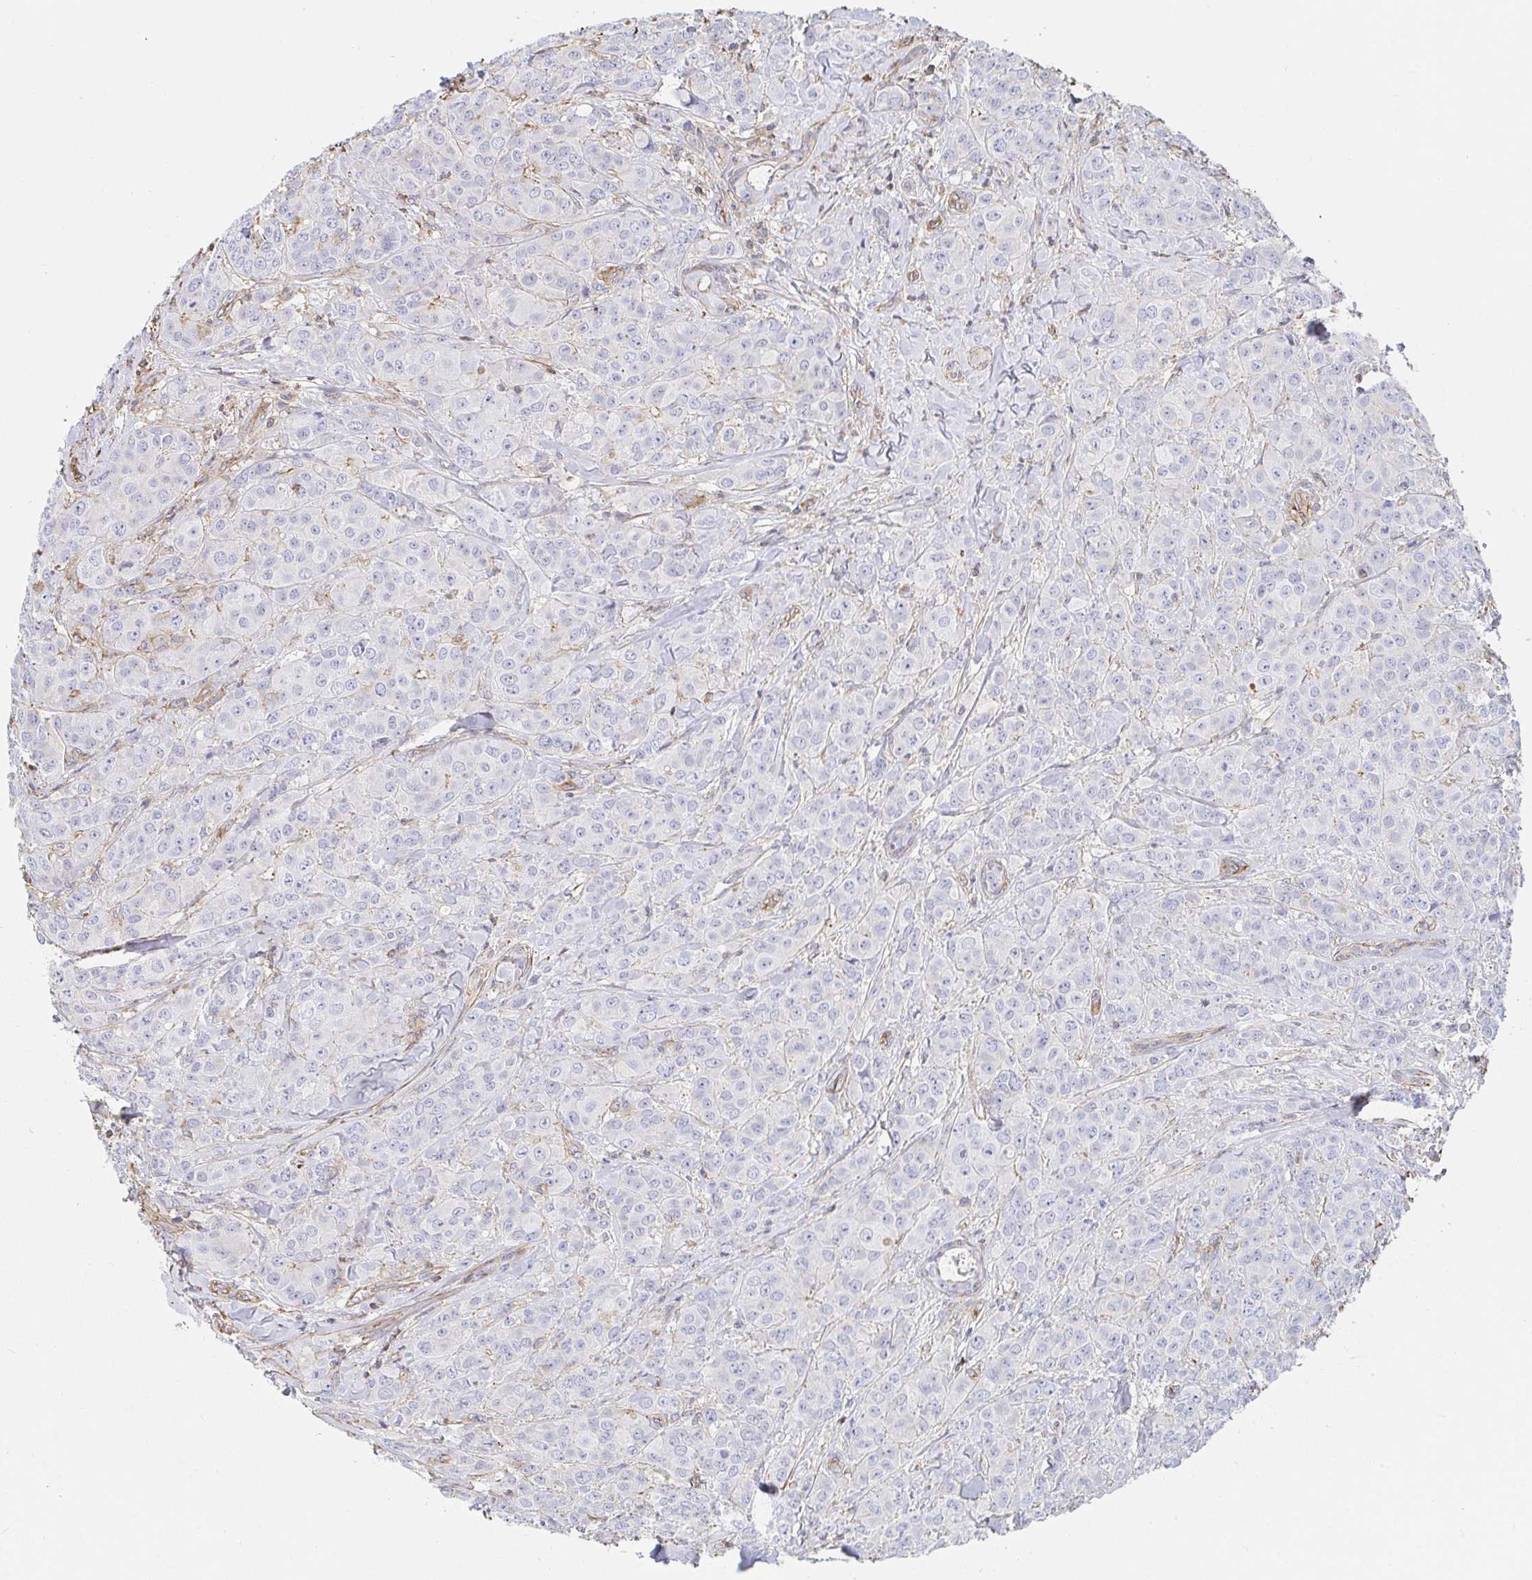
{"staining": {"intensity": "negative", "quantity": "none", "location": "none"}, "tissue": "breast cancer", "cell_type": "Tumor cells", "image_type": "cancer", "snomed": [{"axis": "morphology", "description": "Normal tissue, NOS"}, {"axis": "morphology", "description": "Duct carcinoma"}, {"axis": "topography", "description": "Breast"}], "caption": "IHC of human breast cancer (invasive ductal carcinoma) exhibits no expression in tumor cells.", "gene": "PTPN14", "patient": {"sex": "female", "age": 43}}